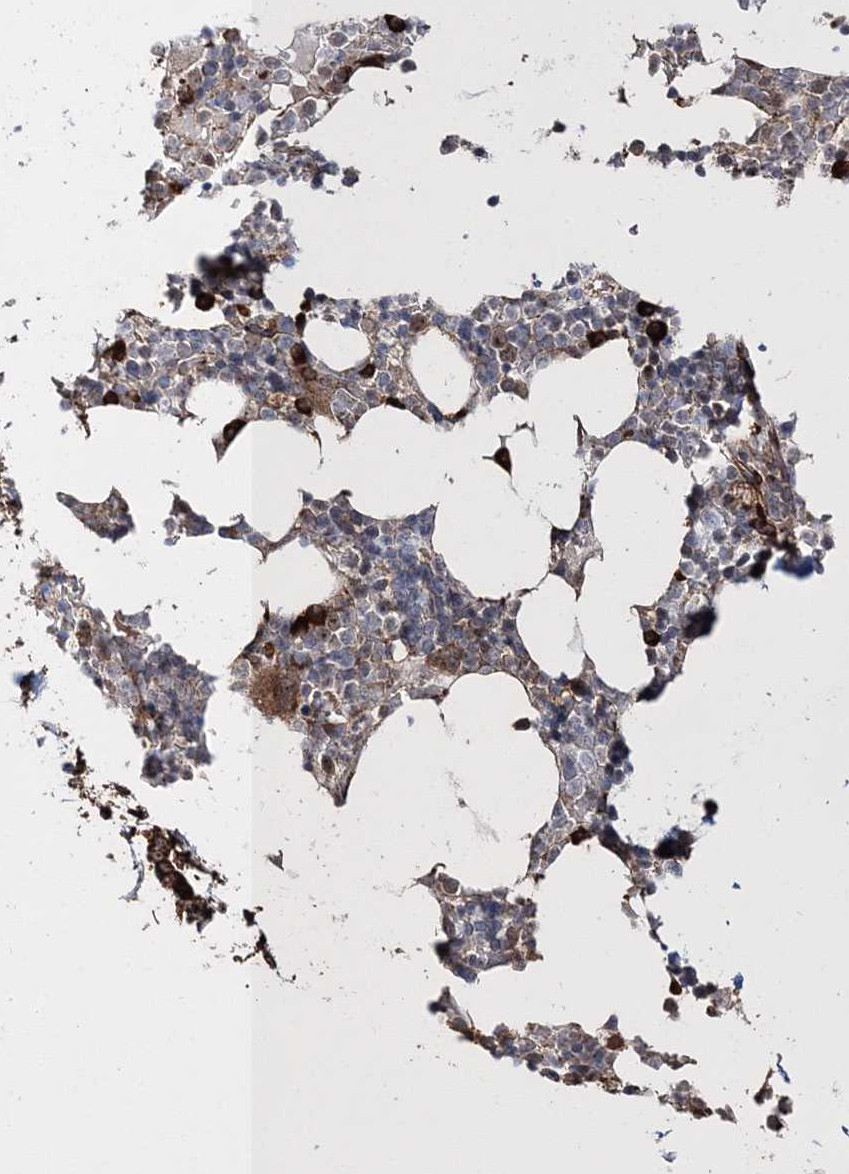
{"staining": {"intensity": "strong", "quantity": "25%-75%", "location": "cytoplasmic/membranous"}, "tissue": "bone marrow", "cell_type": "Hematopoietic cells", "image_type": "normal", "snomed": [{"axis": "morphology", "description": "Normal tissue, NOS"}, {"axis": "topography", "description": "Bone marrow"}], "caption": "The histopathology image demonstrates staining of normal bone marrow, revealing strong cytoplasmic/membranous protein expression (brown color) within hematopoietic cells. (Brightfield microscopy of DAB IHC at high magnification).", "gene": "SCRN3", "patient": {"sex": "male", "age": 58}}